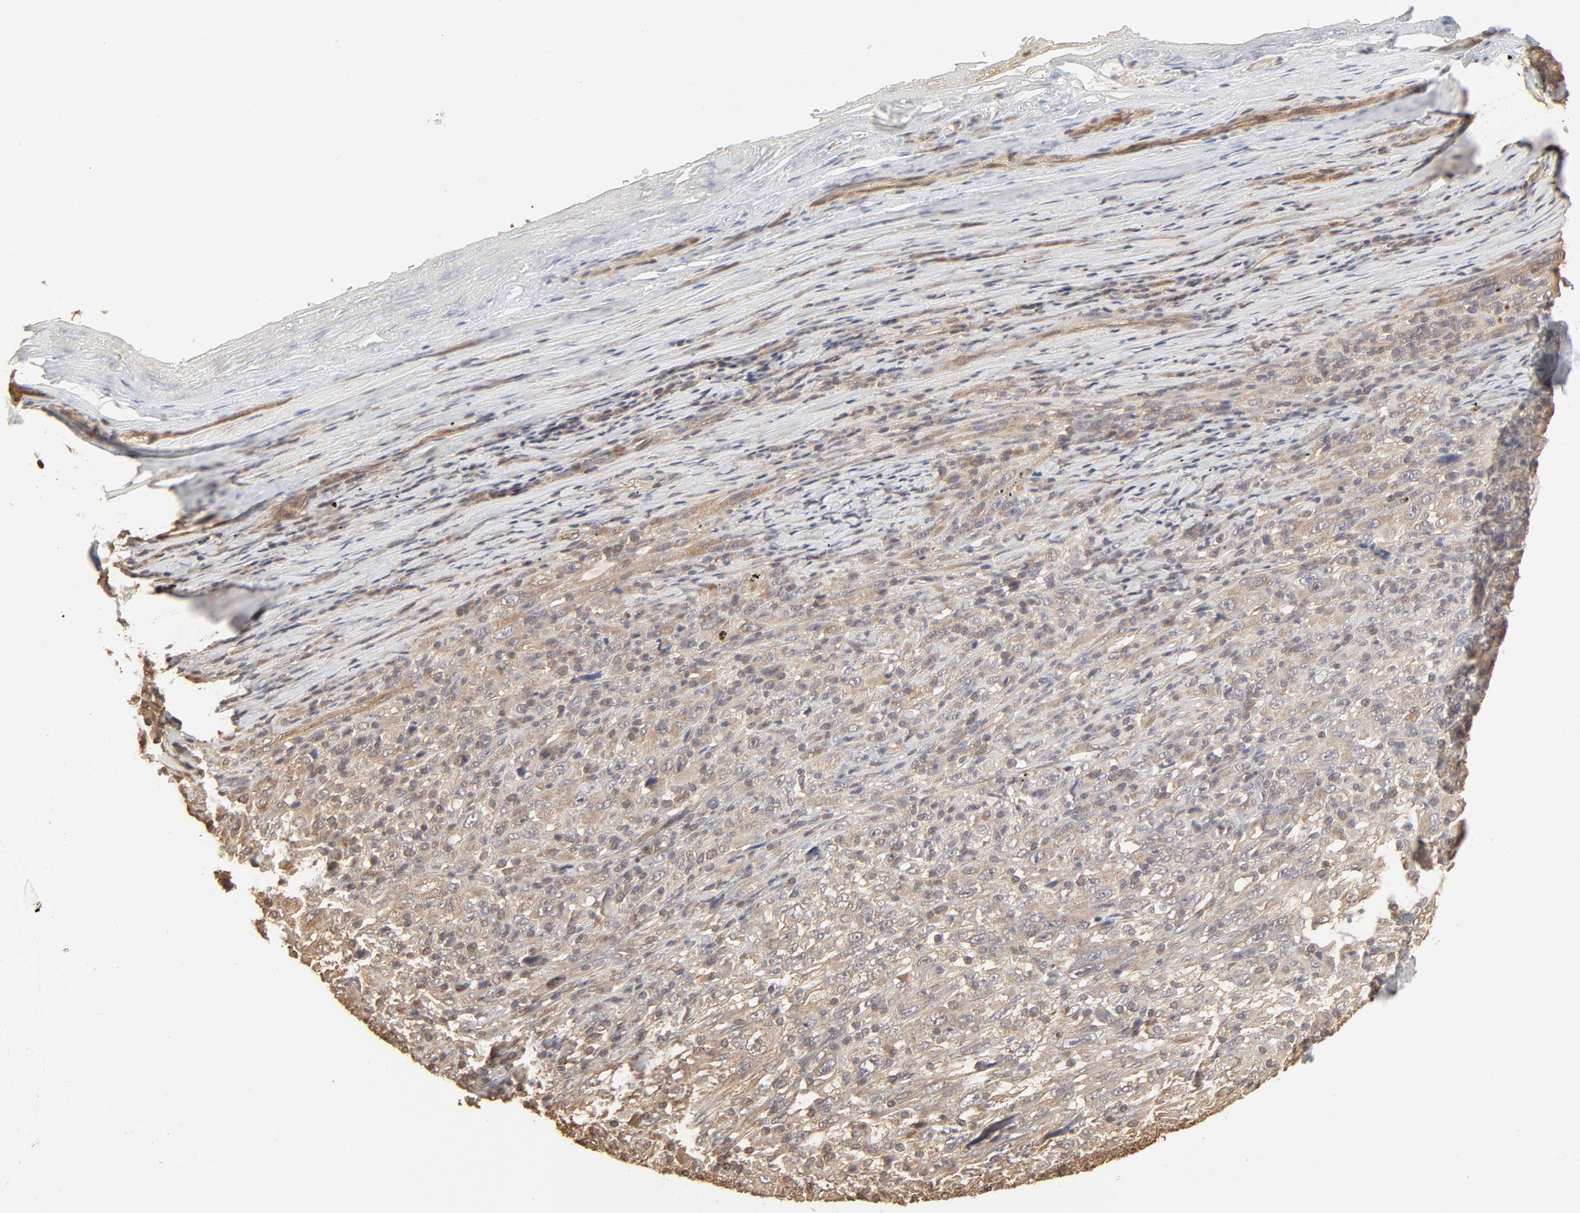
{"staining": {"intensity": "weak", "quantity": ">75%", "location": "cytoplasmic/membranous"}, "tissue": "melanoma", "cell_type": "Tumor cells", "image_type": "cancer", "snomed": [{"axis": "morphology", "description": "Malignant melanoma, Metastatic site"}, {"axis": "topography", "description": "Skin"}], "caption": "Approximately >75% of tumor cells in human melanoma exhibit weak cytoplasmic/membranous protein expression as visualized by brown immunohistochemical staining.", "gene": "PPP2CA", "patient": {"sex": "female", "age": 56}}